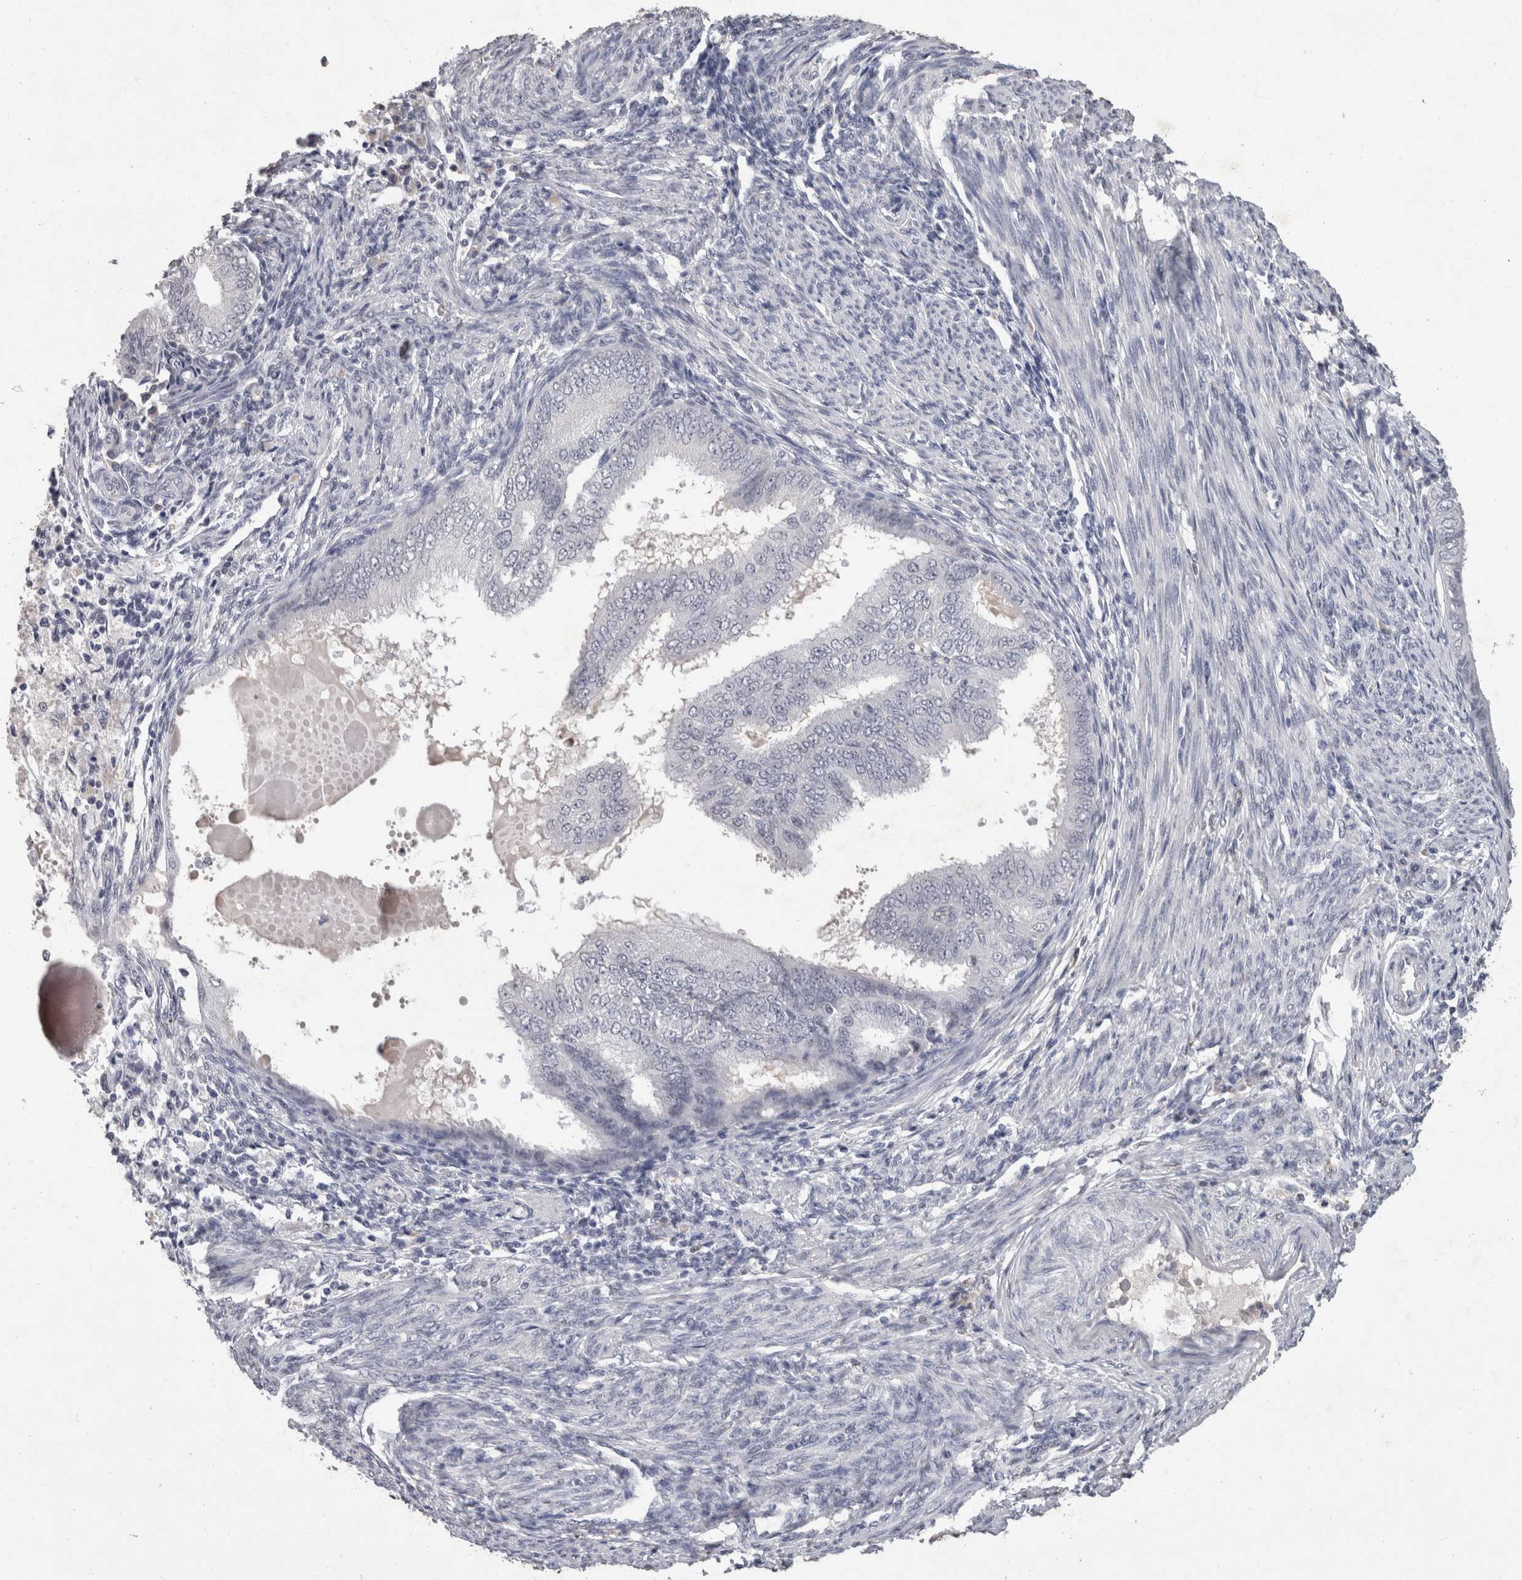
{"staining": {"intensity": "weak", "quantity": "<25%", "location": "nuclear"}, "tissue": "endometrial cancer", "cell_type": "Tumor cells", "image_type": "cancer", "snomed": [{"axis": "morphology", "description": "Adenocarcinoma, NOS"}, {"axis": "topography", "description": "Endometrium"}], "caption": "This is a histopathology image of immunohistochemistry staining of endometrial cancer, which shows no positivity in tumor cells.", "gene": "DDX17", "patient": {"sex": "female", "age": 58}}